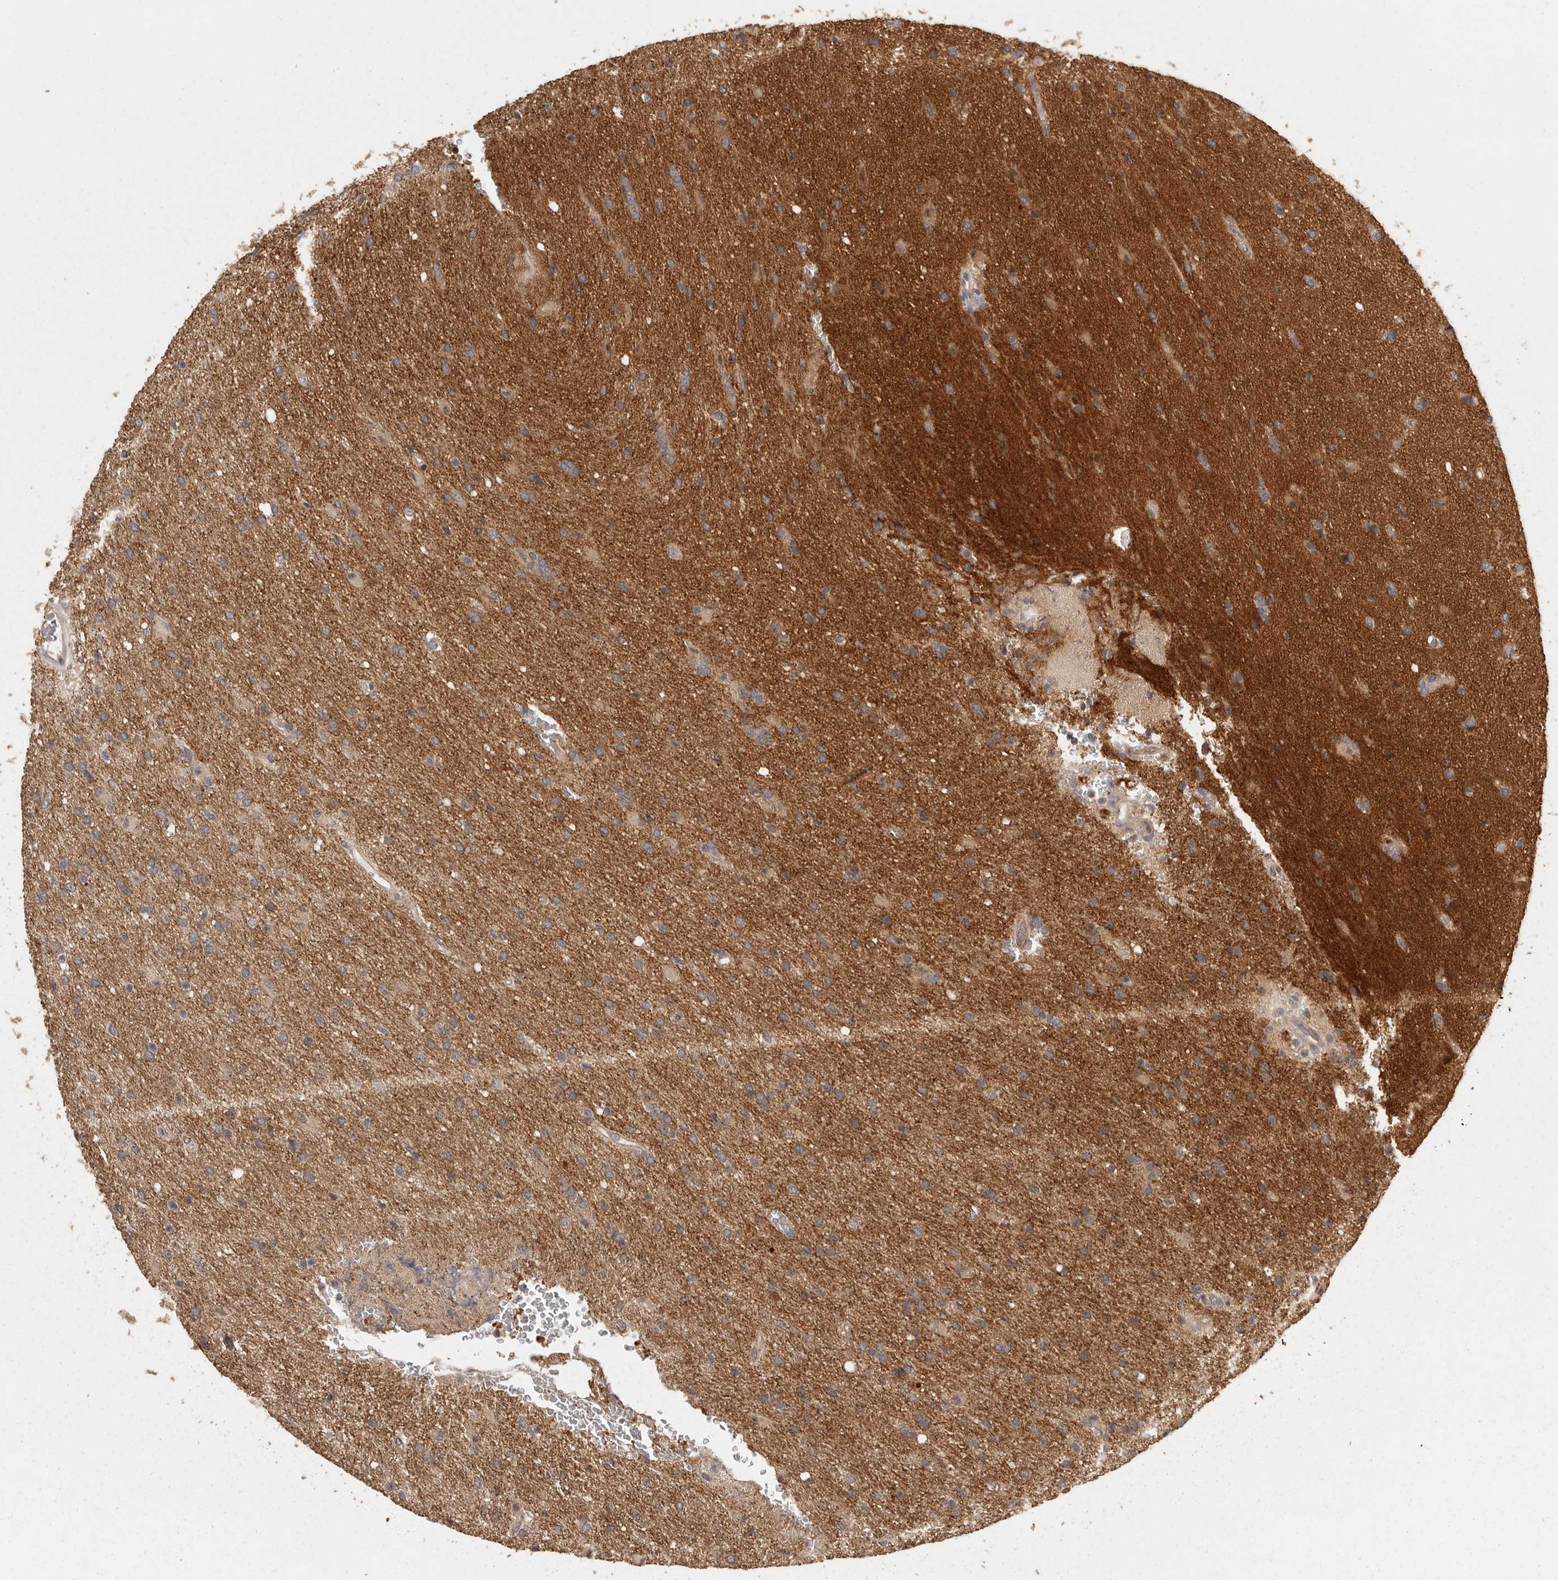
{"staining": {"intensity": "moderate", "quantity": ">75%", "location": "cytoplasmic/membranous"}, "tissue": "glioma", "cell_type": "Tumor cells", "image_type": "cancer", "snomed": [{"axis": "morphology", "description": "Glioma, malignant, High grade"}, {"axis": "topography", "description": "Brain"}], "caption": "An image showing moderate cytoplasmic/membranous expression in about >75% of tumor cells in malignant glioma (high-grade), as visualized by brown immunohistochemical staining.", "gene": "BAIAP2", "patient": {"sex": "female", "age": 57}}